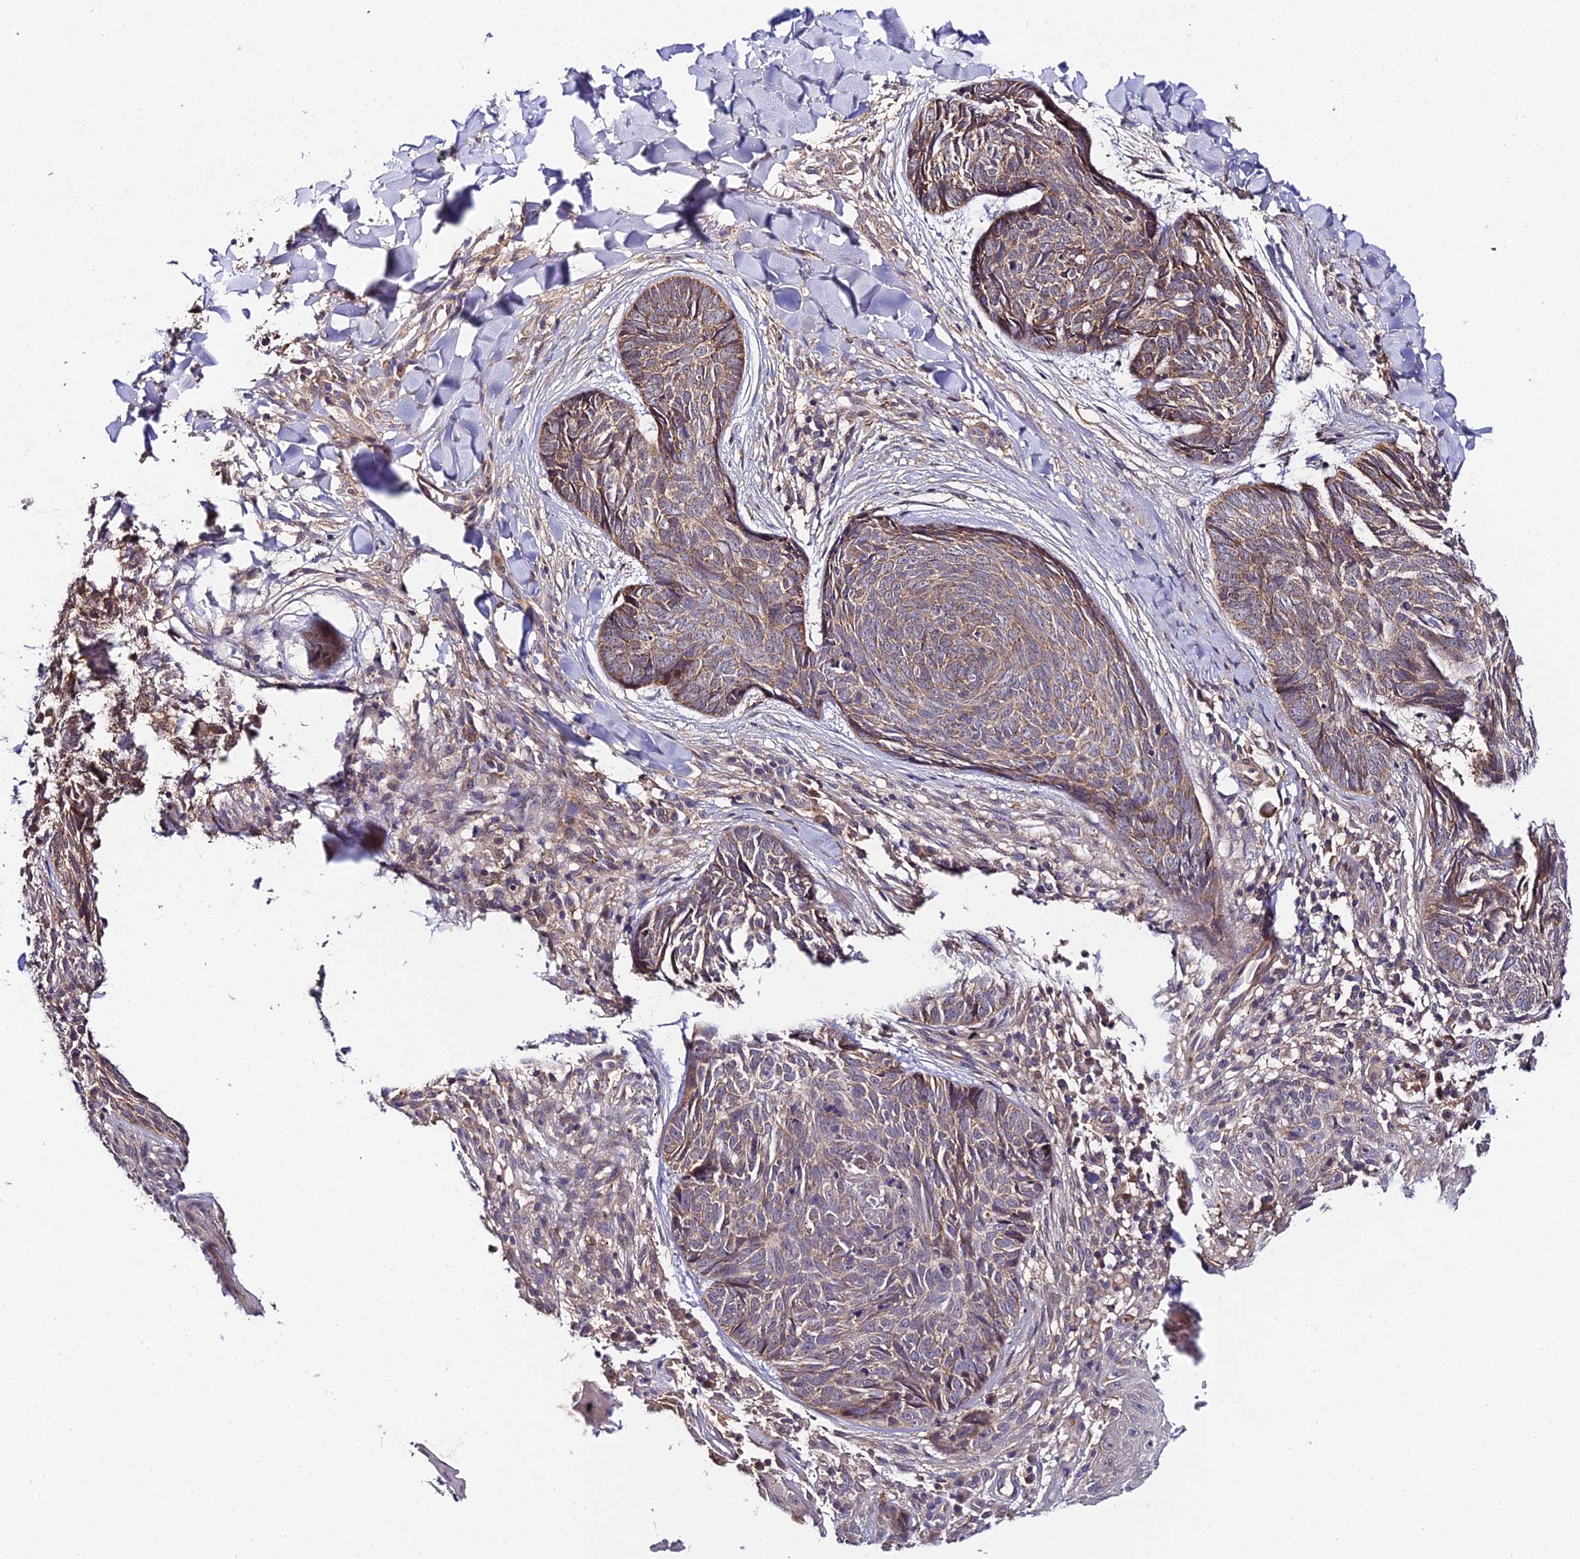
{"staining": {"intensity": "moderate", "quantity": ">75%", "location": "cytoplasmic/membranous"}, "tissue": "skin cancer", "cell_type": "Tumor cells", "image_type": "cancer", "snomed": [{"axis": "morphology", "description": "Basal cell carcinoma"}, {"axis": "topography", "description": "Skin"}], "caption": "The micrograph demonstrates staining of skin cancer (basal cell carcinoma), revealing moderate cytoplasmic/membranous protein staining (brown color) within tumor cells. (DAB (3,3'-diaminobenzidine) IHC, brown staining for protein, blue staining for nuclei).", "gene": "ZBED8", "patient": {"sex": "female", "age": 61}}